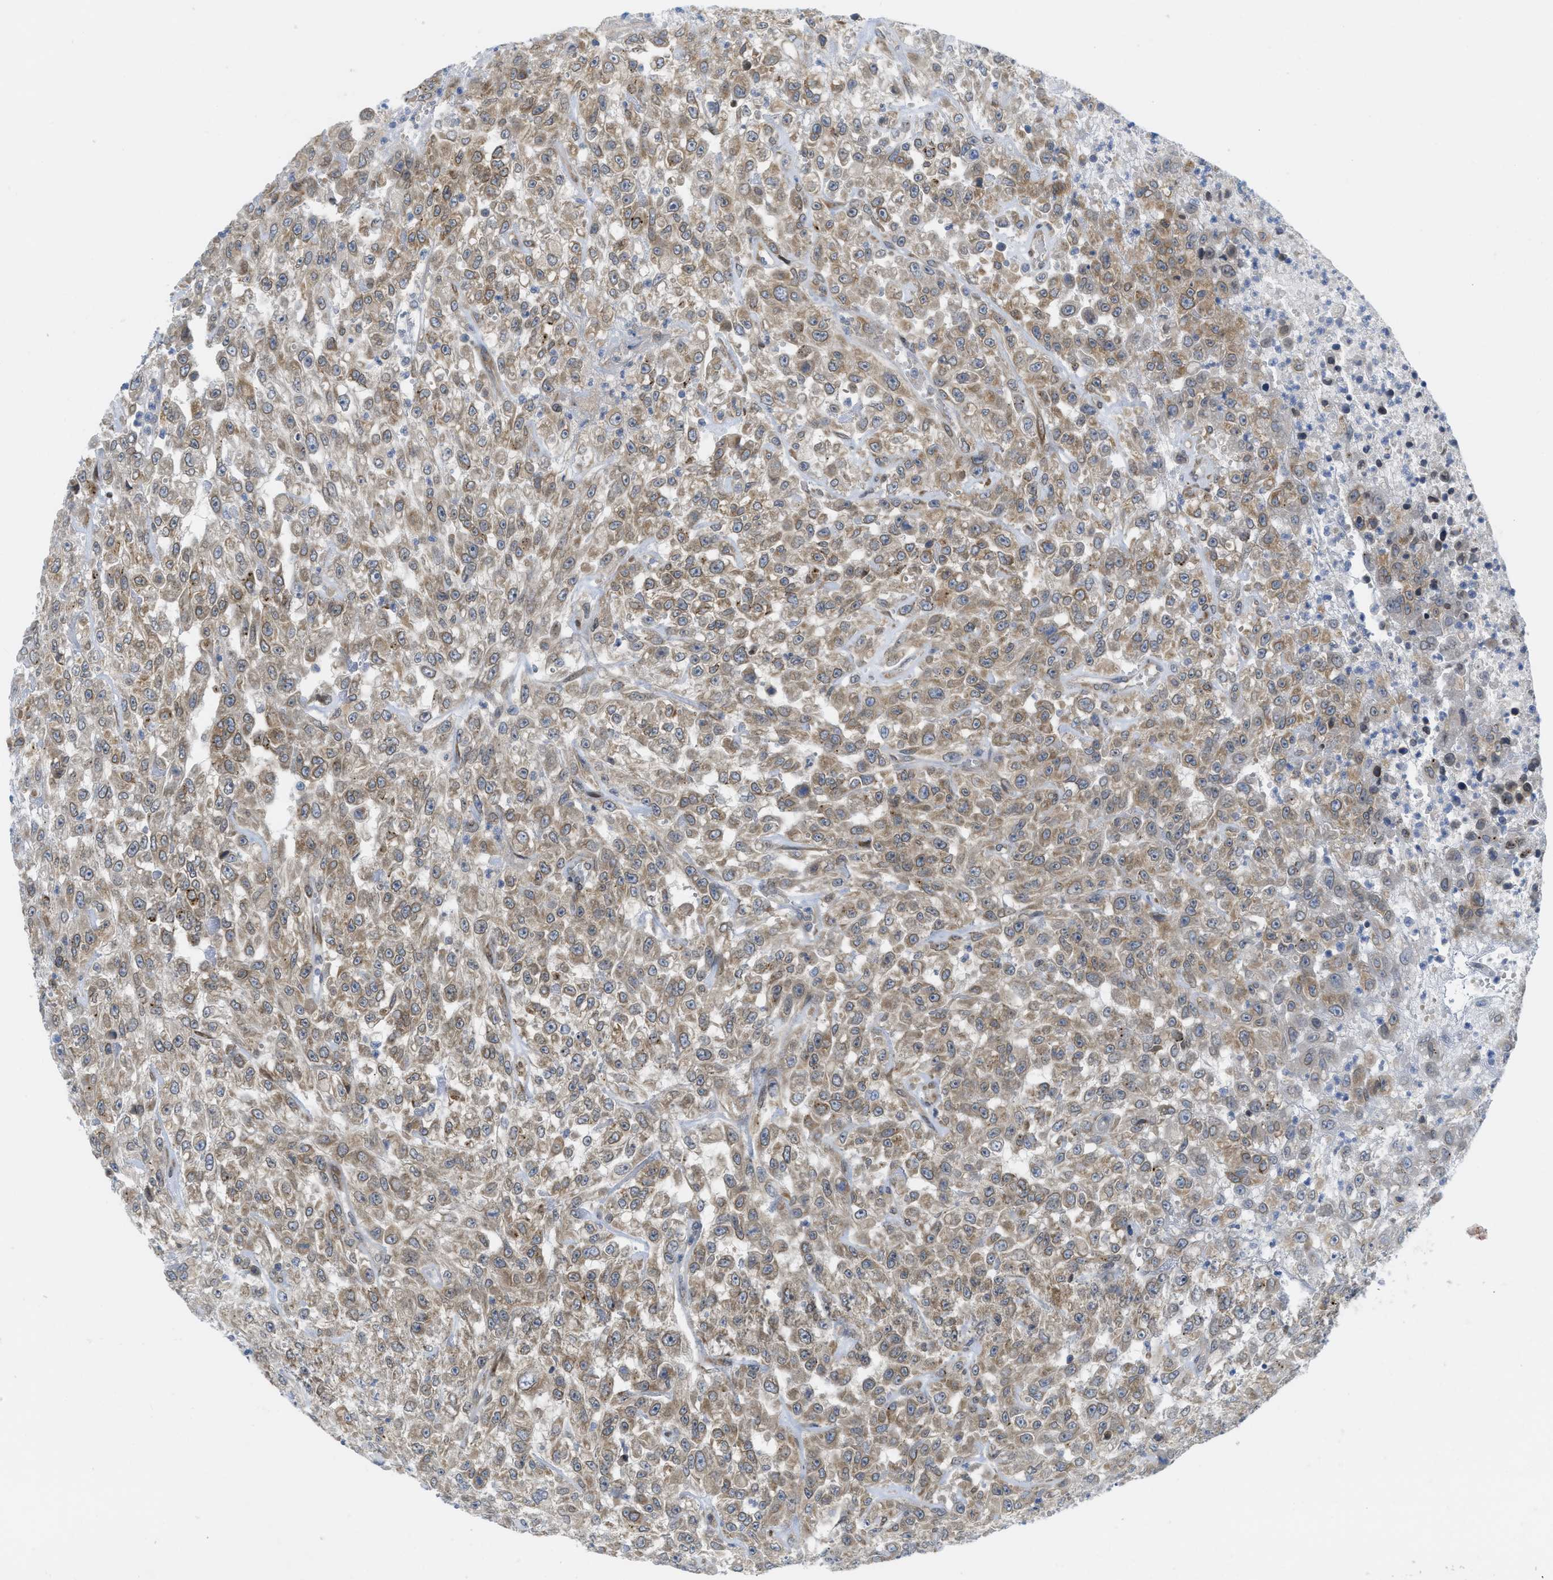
{"staining": {"intensity": "moderate", "quantity": "25%-75%", "location": "cytoplasmic/membranous"}, "tissue": "urothelial cancer", "cell_type": "Tumor cells", "image_type": "cancer", "snomed": [{"axis": "morphology", "description": "Urothelial carcinoma, High grade"}, {"axis": "topography", "description": "Urinary bladder"}], "caption": "Protein expression by immunohistochemistry reveals moderate cytoplasmic/membranous positivity in approximately 25%-75% of tumor cells in urothelial cancer.", "gene": "EIF2AK3", "patient": {"sex": "male", "age": 46}}